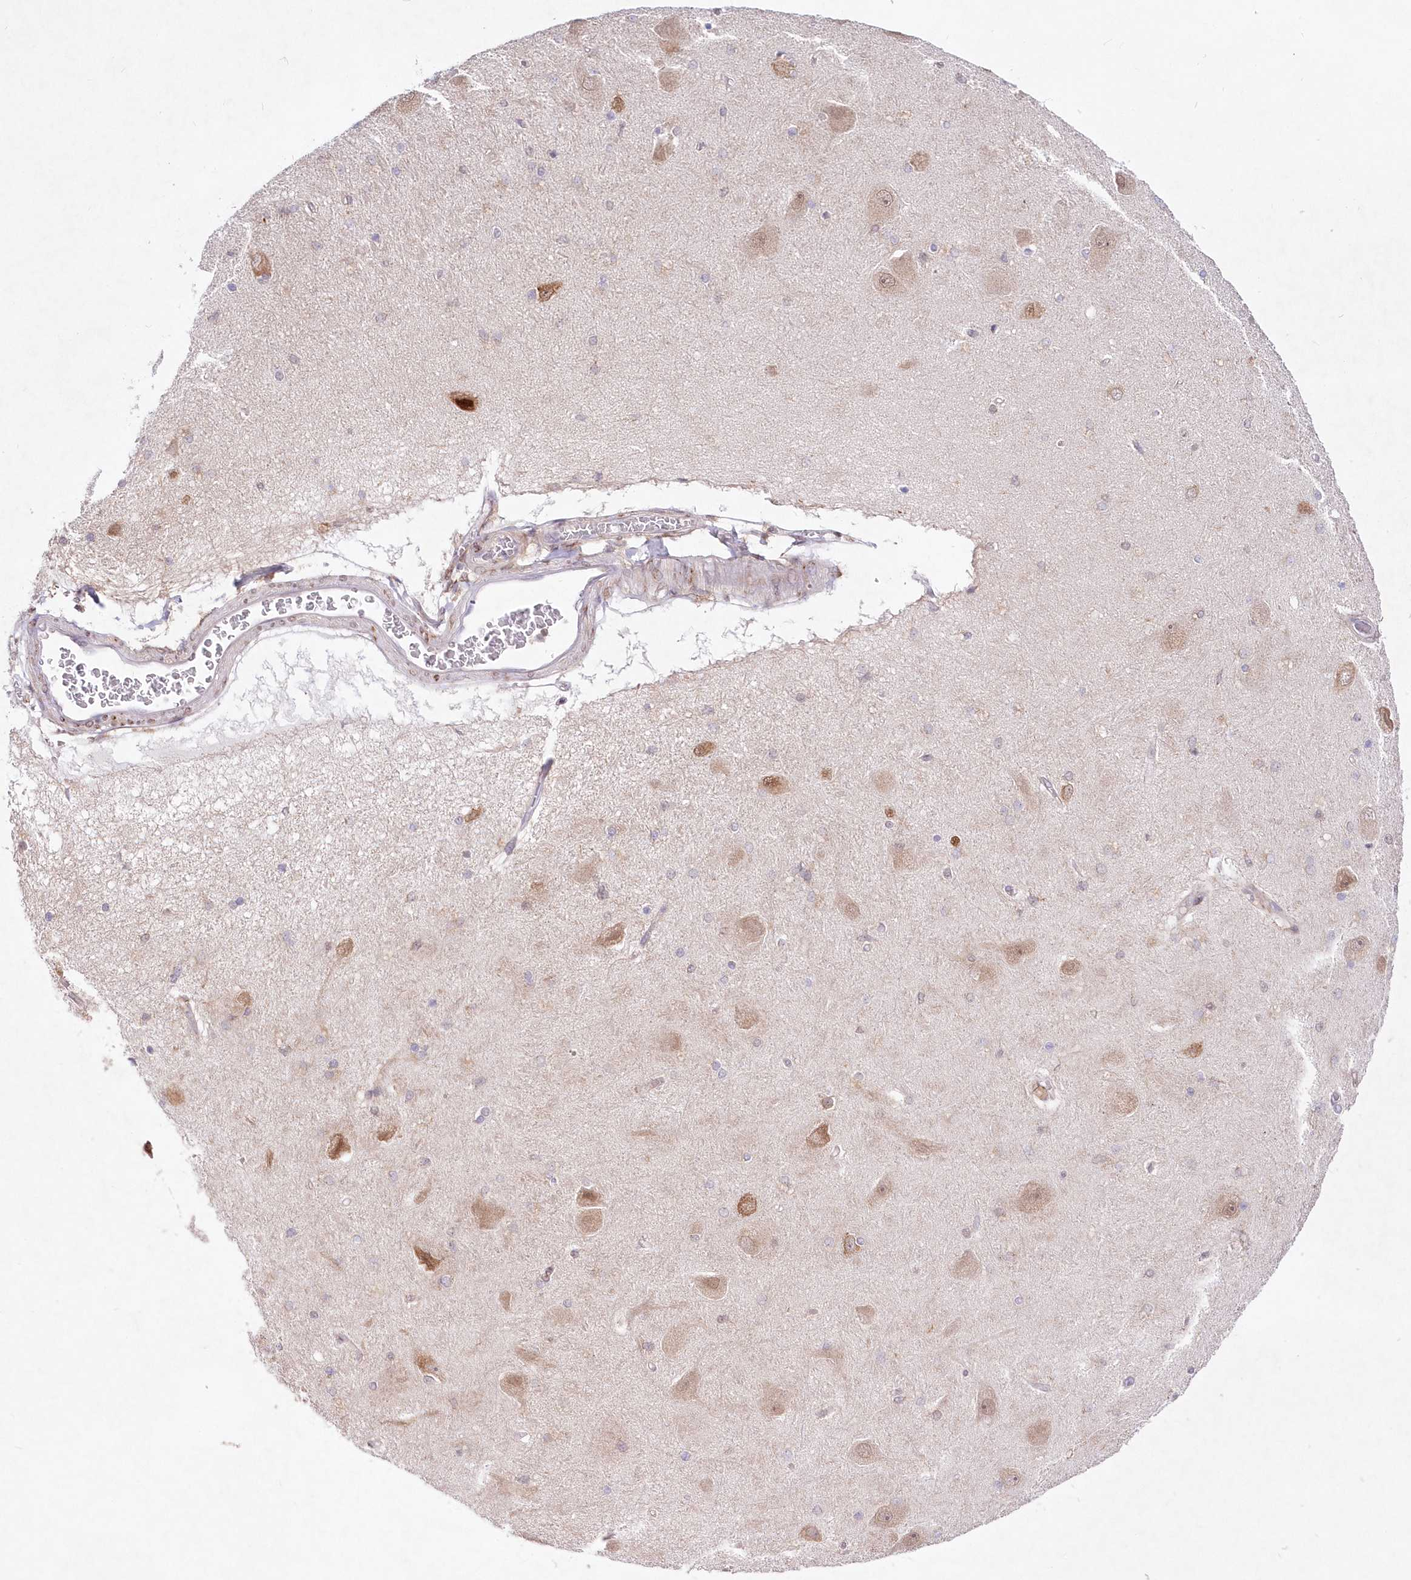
{"staining": {"intensity": "negative", "quantity": "none", "location": "none"}, "tissue": "hippocampus", "cell_type": "Glial cells", "image_type": "normal", "snomed": [{"axis": "morphology", "description": "Normal tissue, NOS"}, {"axis": "topography", "description": "Hippocampus"}], "caption": "Hippocampus stained for a protein using IHC exhibits no staining glial cells.", "gene": "LDB1", "patient": {"sex": "female", "age": 54}}